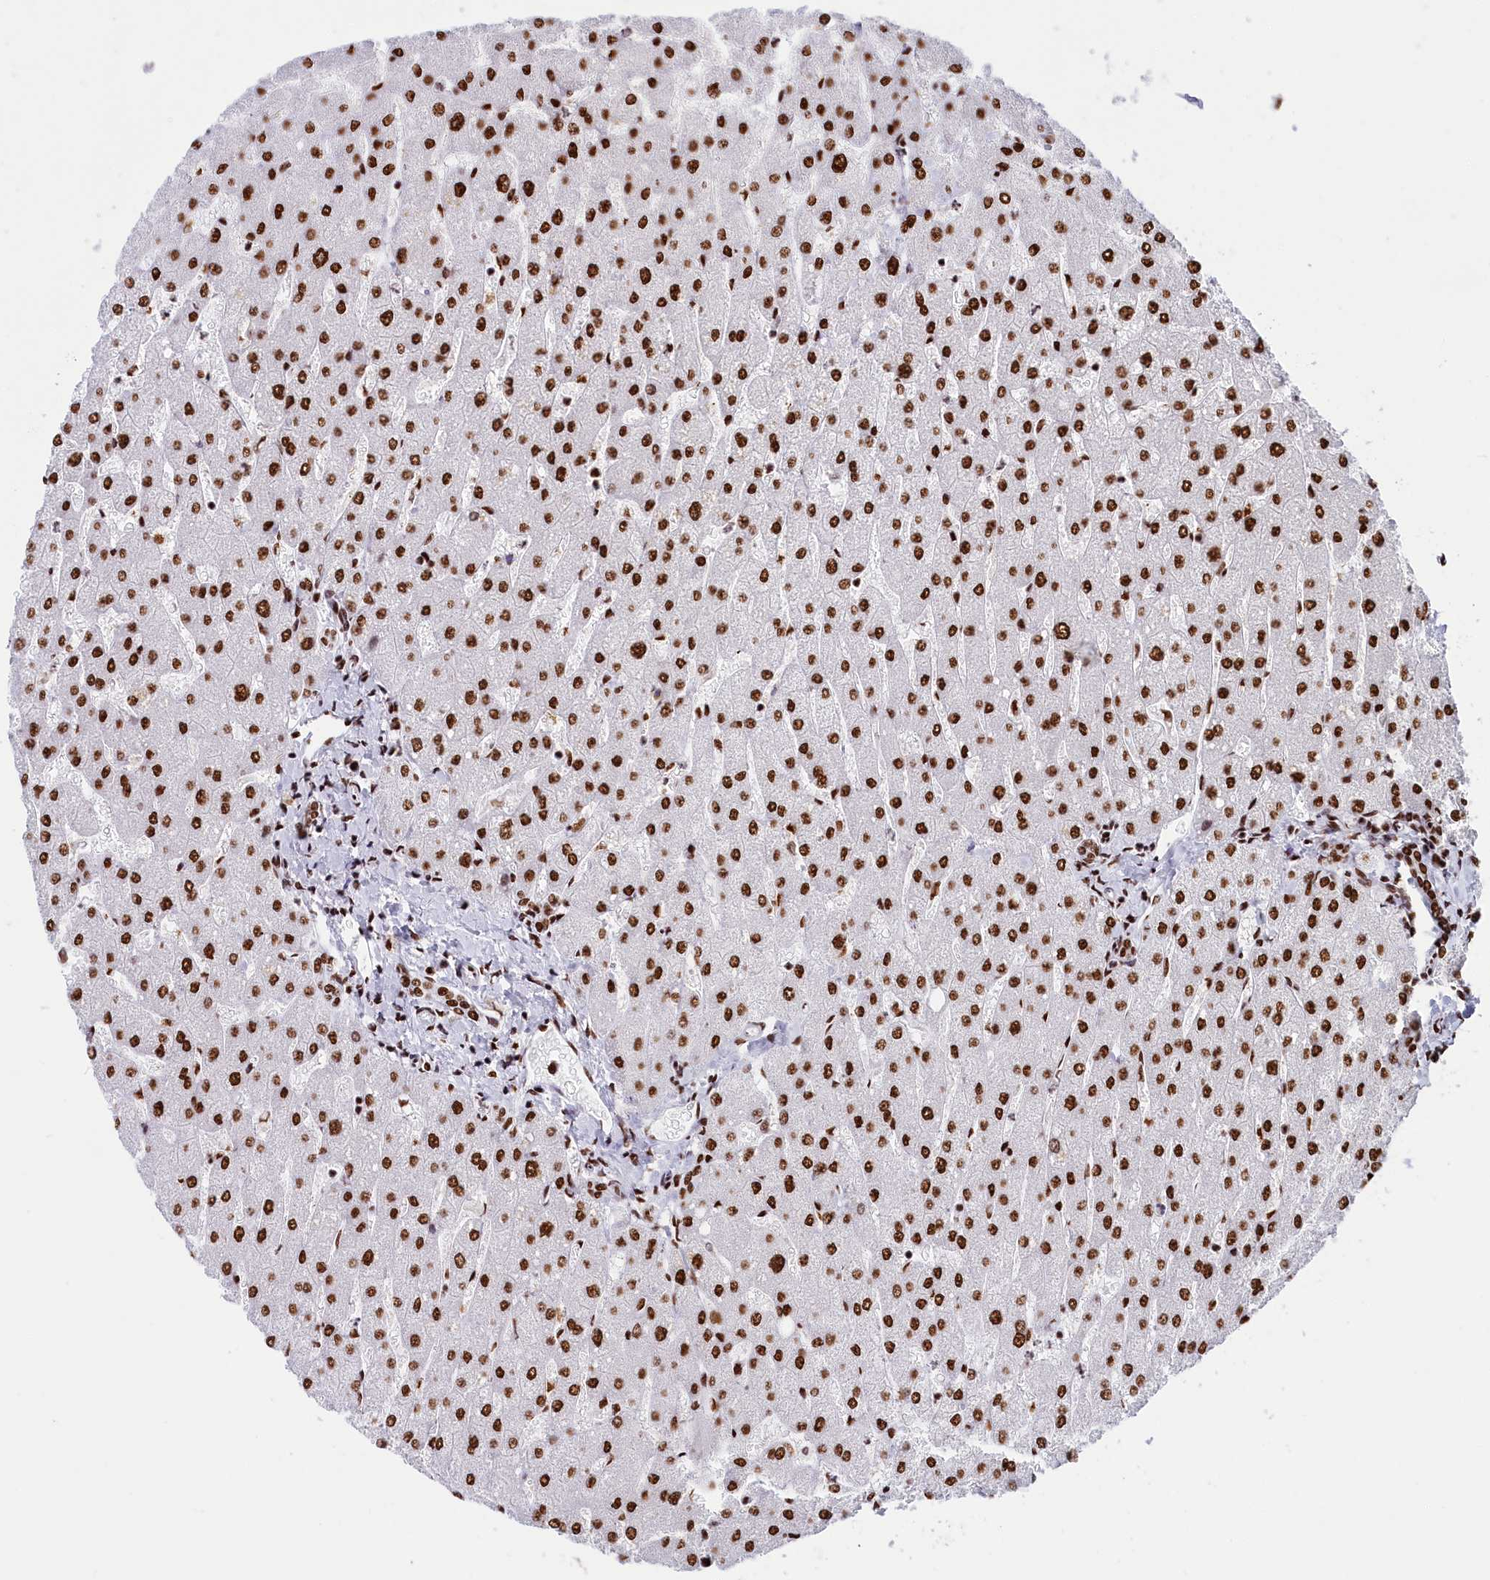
{"staining": {"intensity": "strong", "quantity": ">75%", "location": "nuclear"}, "tissue": "liver", "cell_type": "Cholangiocytes", "image_type": "normal", "snomed": [{"axis": "morphology", "description": "Normal tissue, NOS"}, {"axis": "topography", "description": "Liver"}], "caption": "Liver stained with a brown dye demonstrates strong nuclear positive staining in approximately >75% of cholangiocytes.", "gene": "SNRNP70", "patient": {"sex": "male", "age": 55}}